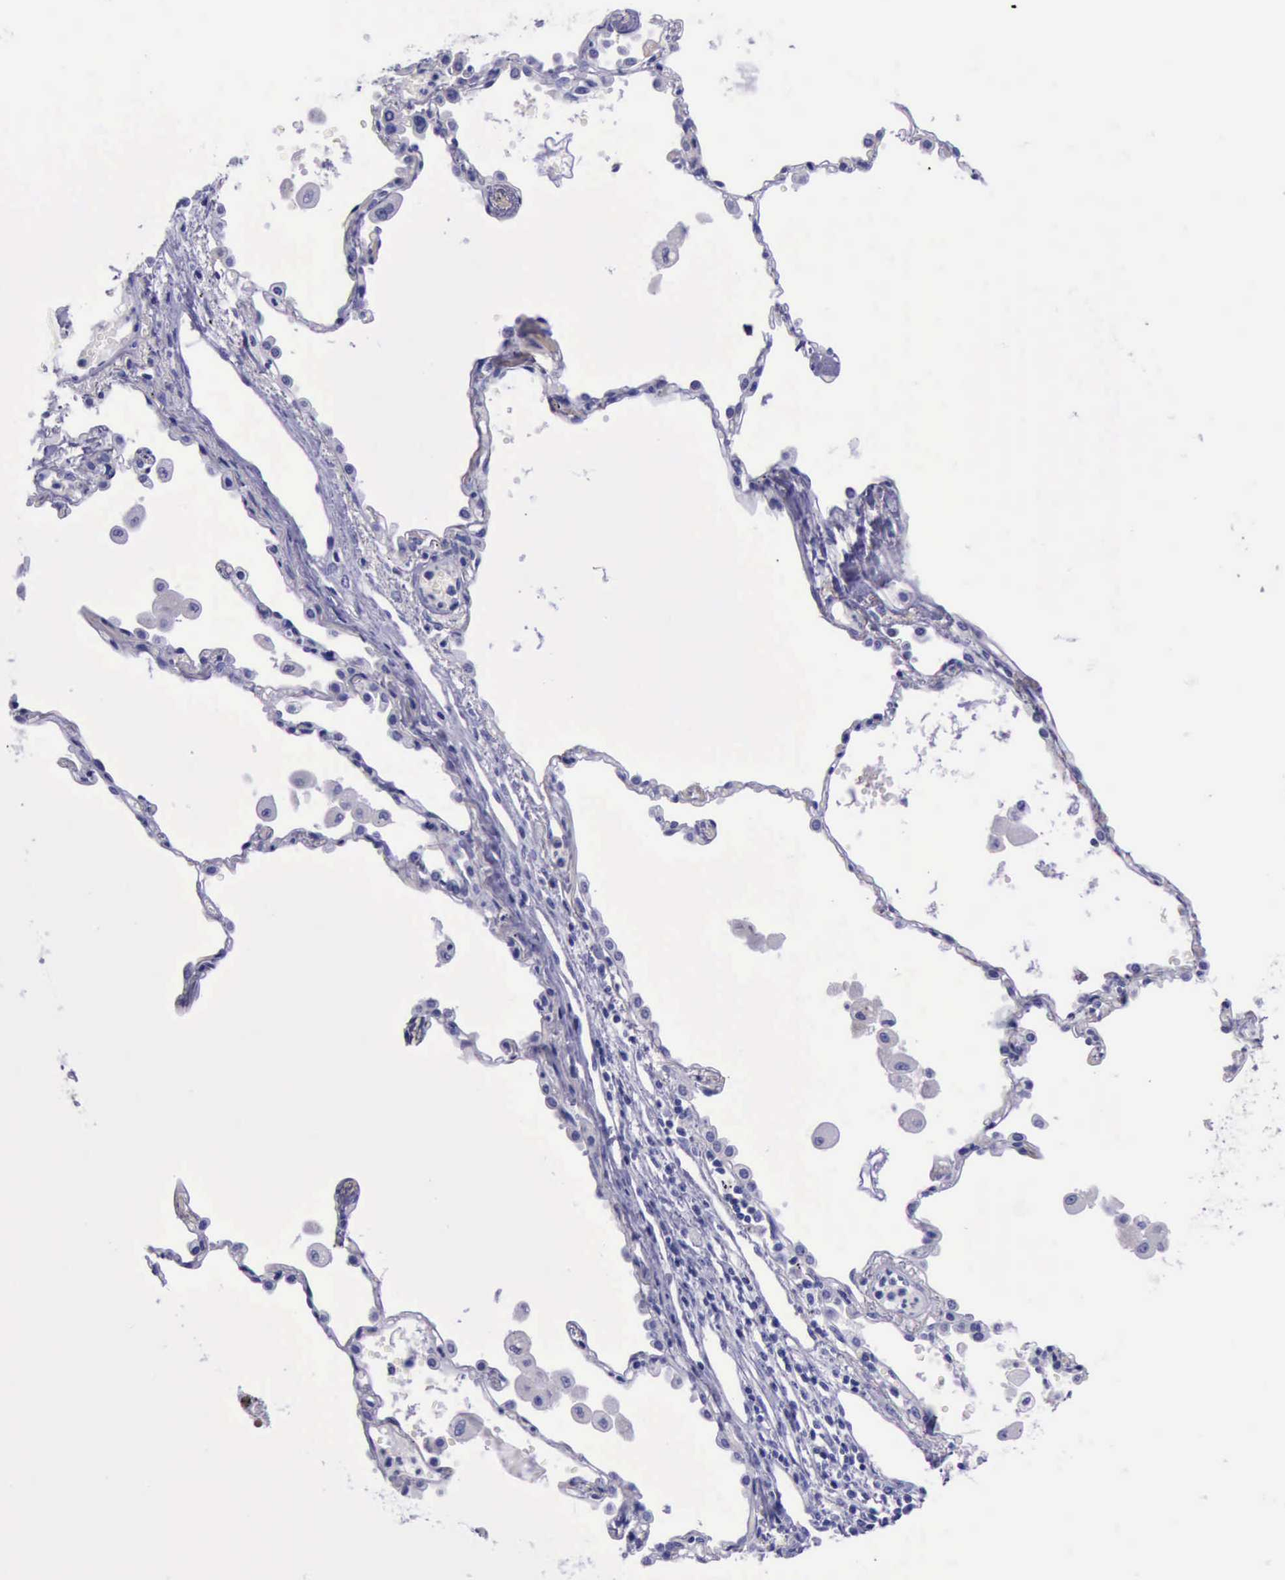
{"staining": {"intensity": "weak", "quantity": "<25%", "location": "cytoplasmic/membranous"}, "tissue": "lung cancer", "cell_type": "Tumor cells", "image_type": "cancer", "snomed": [{"axis": "morphology", "description": "Squamous cell carcinoma, NOS"}, {"axis": "topography", "description": "Lung"}], "caption": "This is a histopathology image of immunohistochemistry staining of lung cancer, which shows no staining in tumor cells.", "gene": "KRT8", "patient": {"sex": "male", "age": 71}}